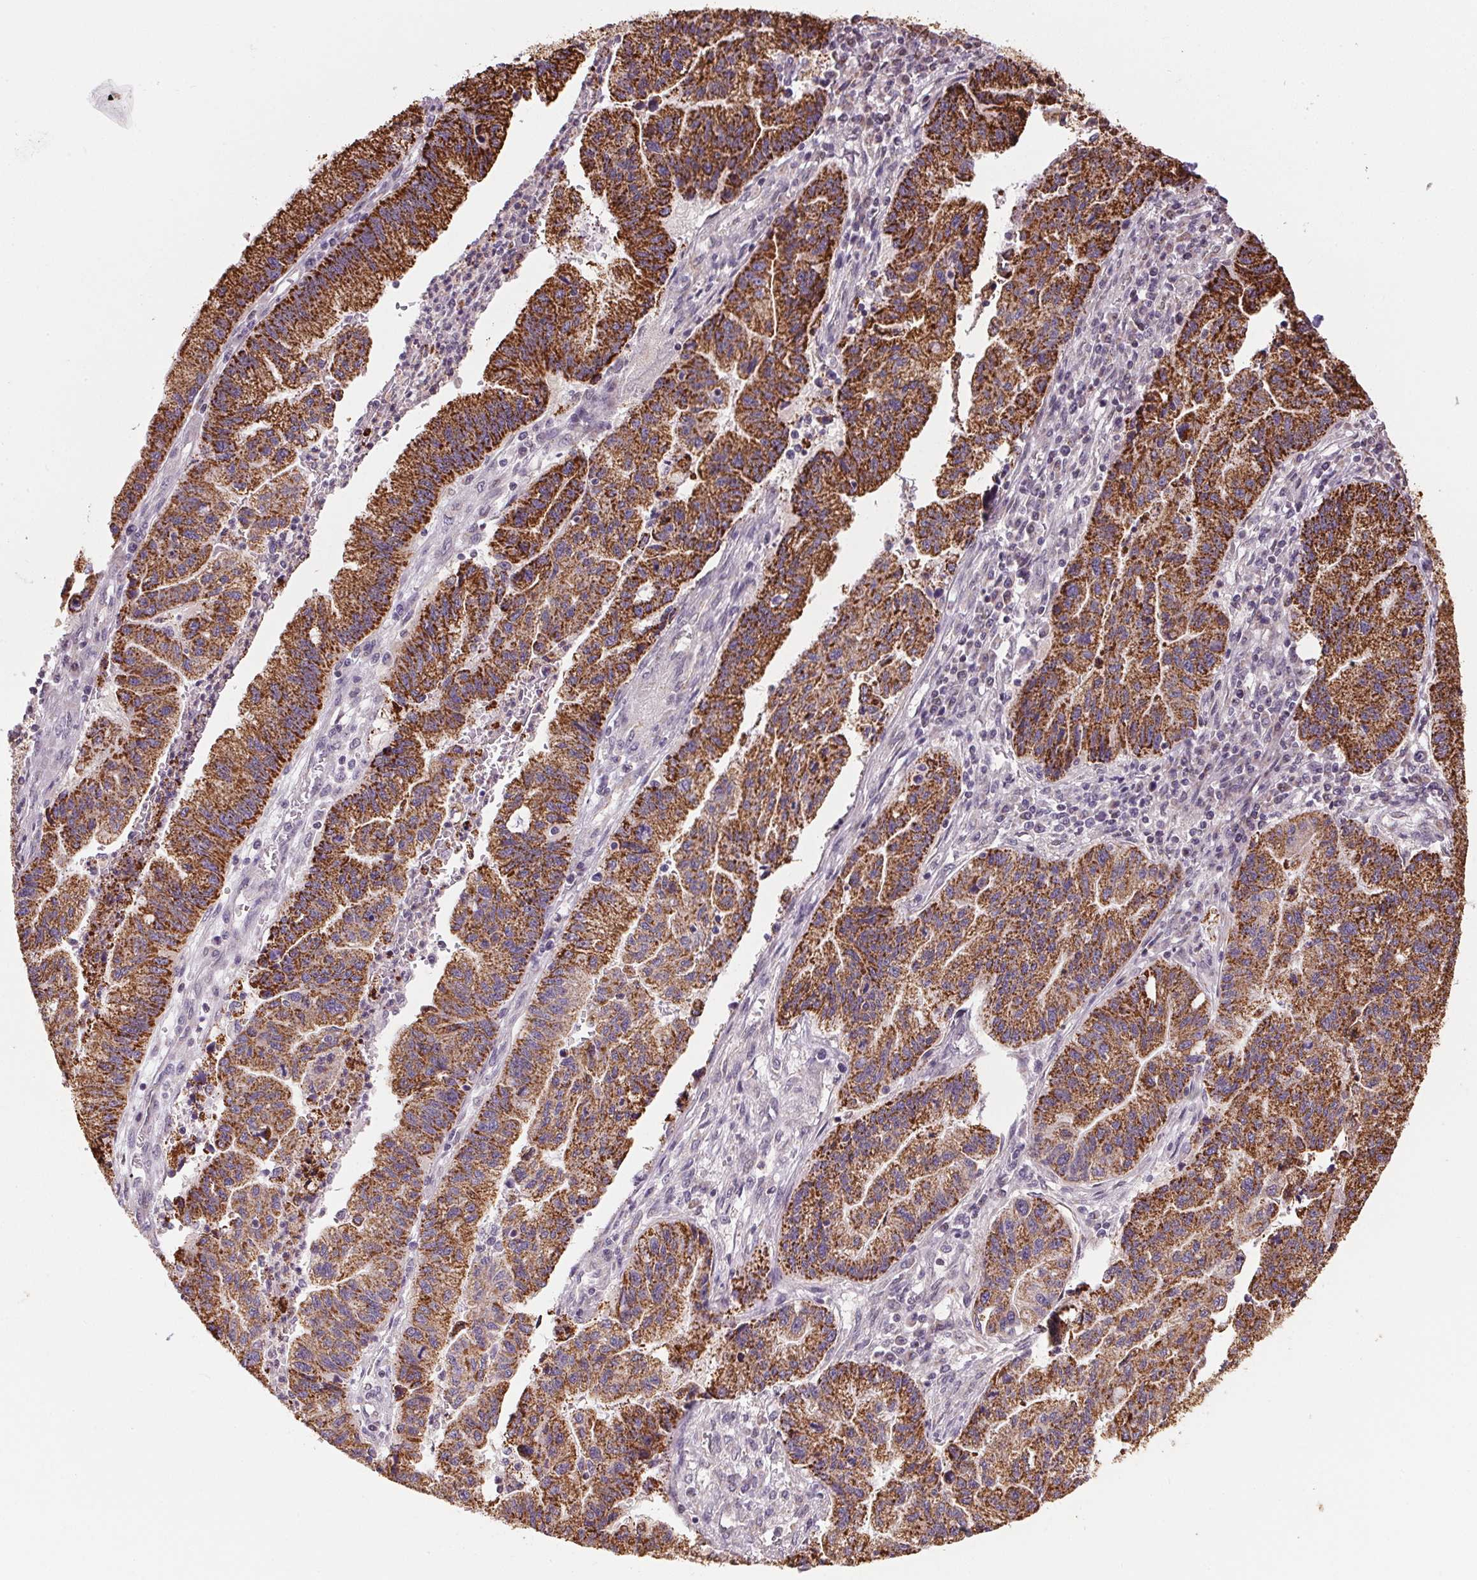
{"staining": {"intensity": "strong", "quantity": ">75%", "location": "cytoplasmic/membranous"}, "tissue": "stomach cancer", "cell_type": "Tumor cells", "image_type": "cancer", "snomed": [{"axis": "morphology", "description": "Adenocarcinoma, NOS"}, {"axis": "topography", "description": "Stomach"}], "caption": "Strong cytoplasmic/membranous staining for a protein is appreciated in about >75% of tumor cells of stomach cancer using IHC.", "gene": "SC5D", "patient": {"sex": "male", "age": 83}}